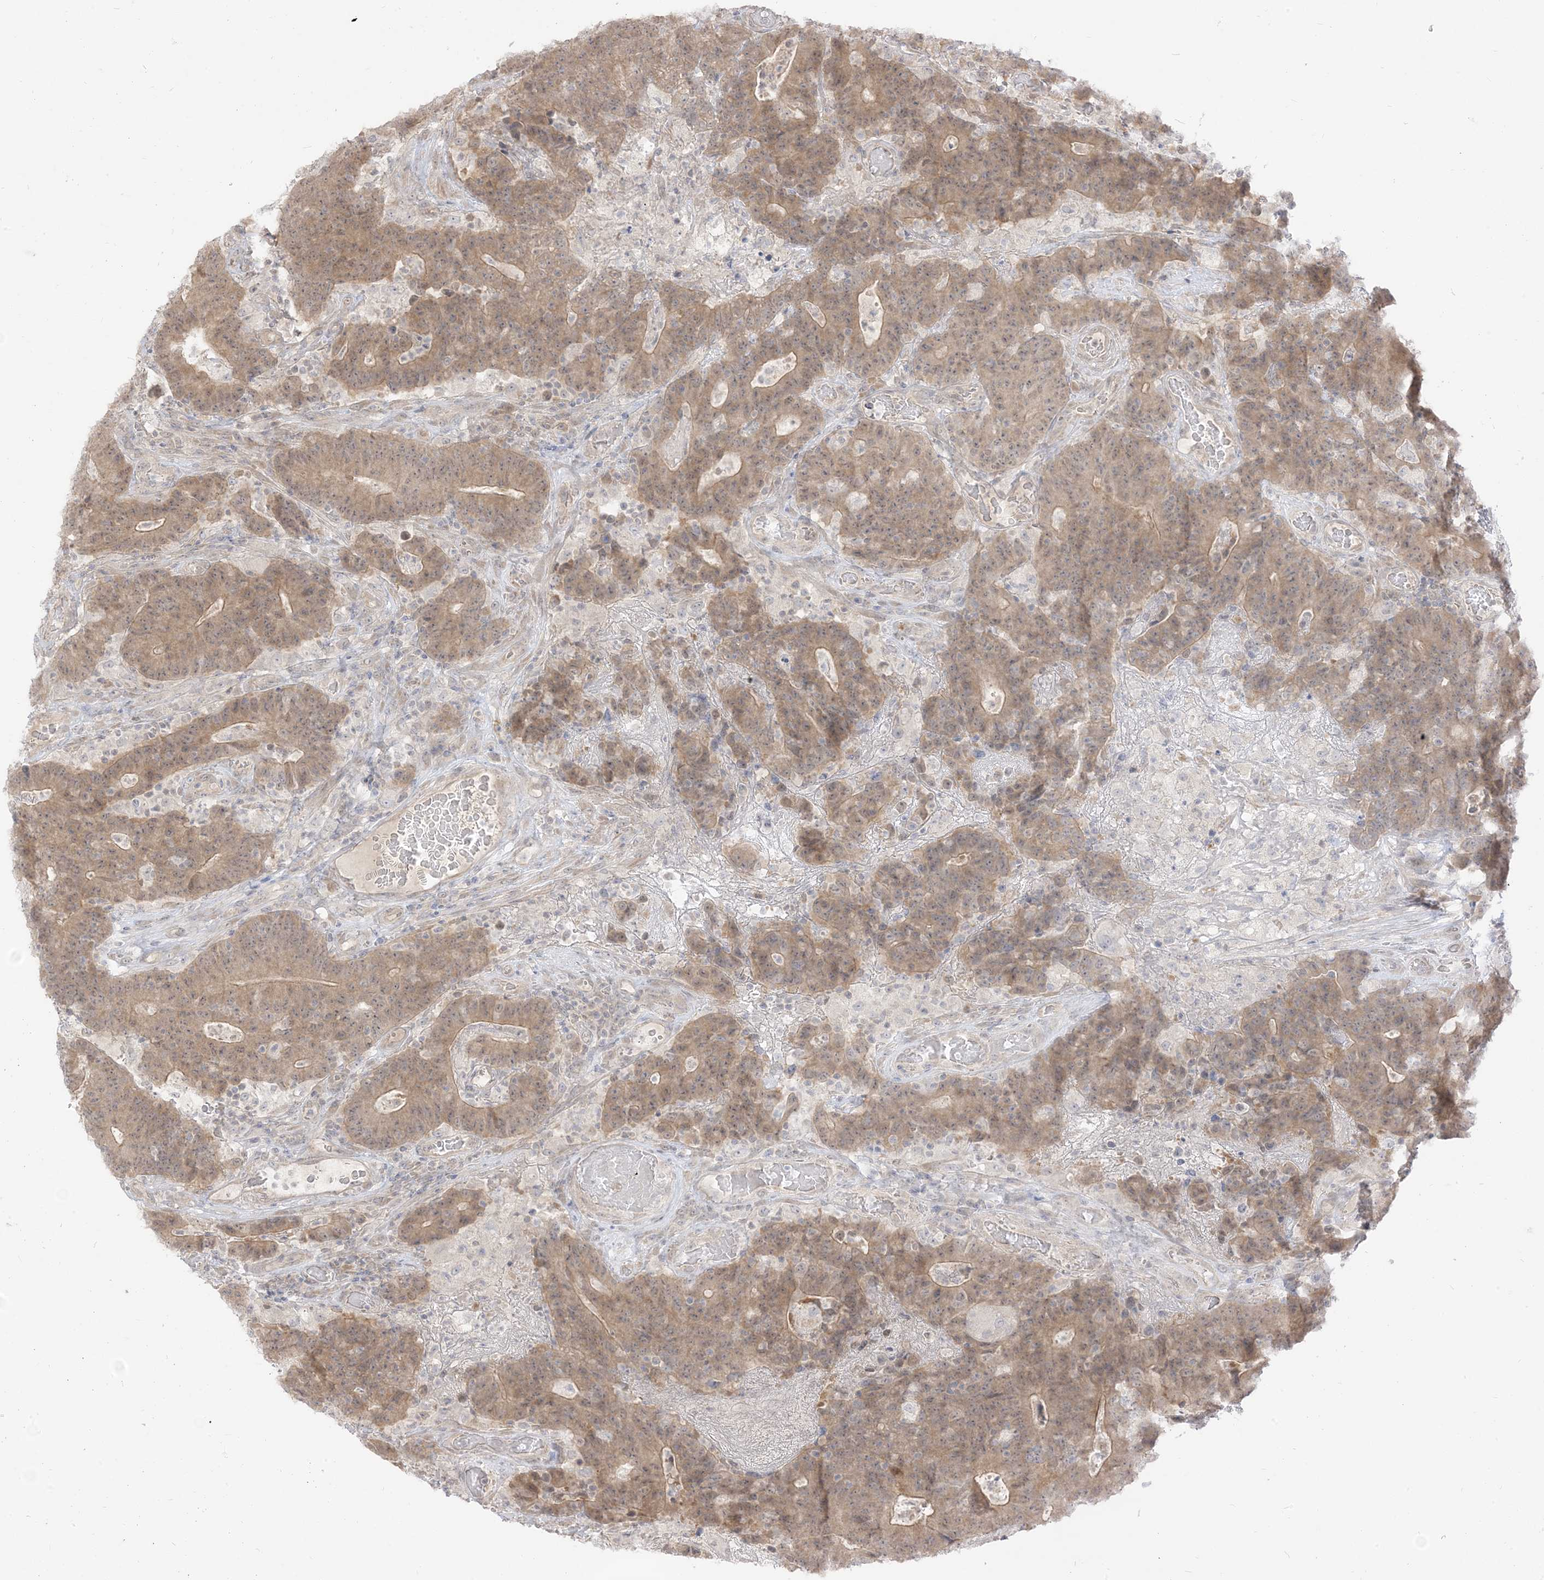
{"staining": {"intensity": "moderate", "quantity": ">75%", "location": "cytoplasmic/membranous,nuclear"}, "tissue": "colorectal cancer", "cell_type": "Tumor cells", "image_type": "cancer", "snomed": [{"axis": "morphology", "description": "Normal tissue, NOS"}, {"axis": "morphology", "description": "Adenocarcinoma, NOS"}, {"axis": "topography", "description": "Colon"}], "caption": "Tumor cells exhibit moderate cytoplasmic/membranous and nuclear positivity in approximately >75% of cells in colorectal cancer.", "gene": "TBCC", "patient": {"sex": "female", "age": 75}}